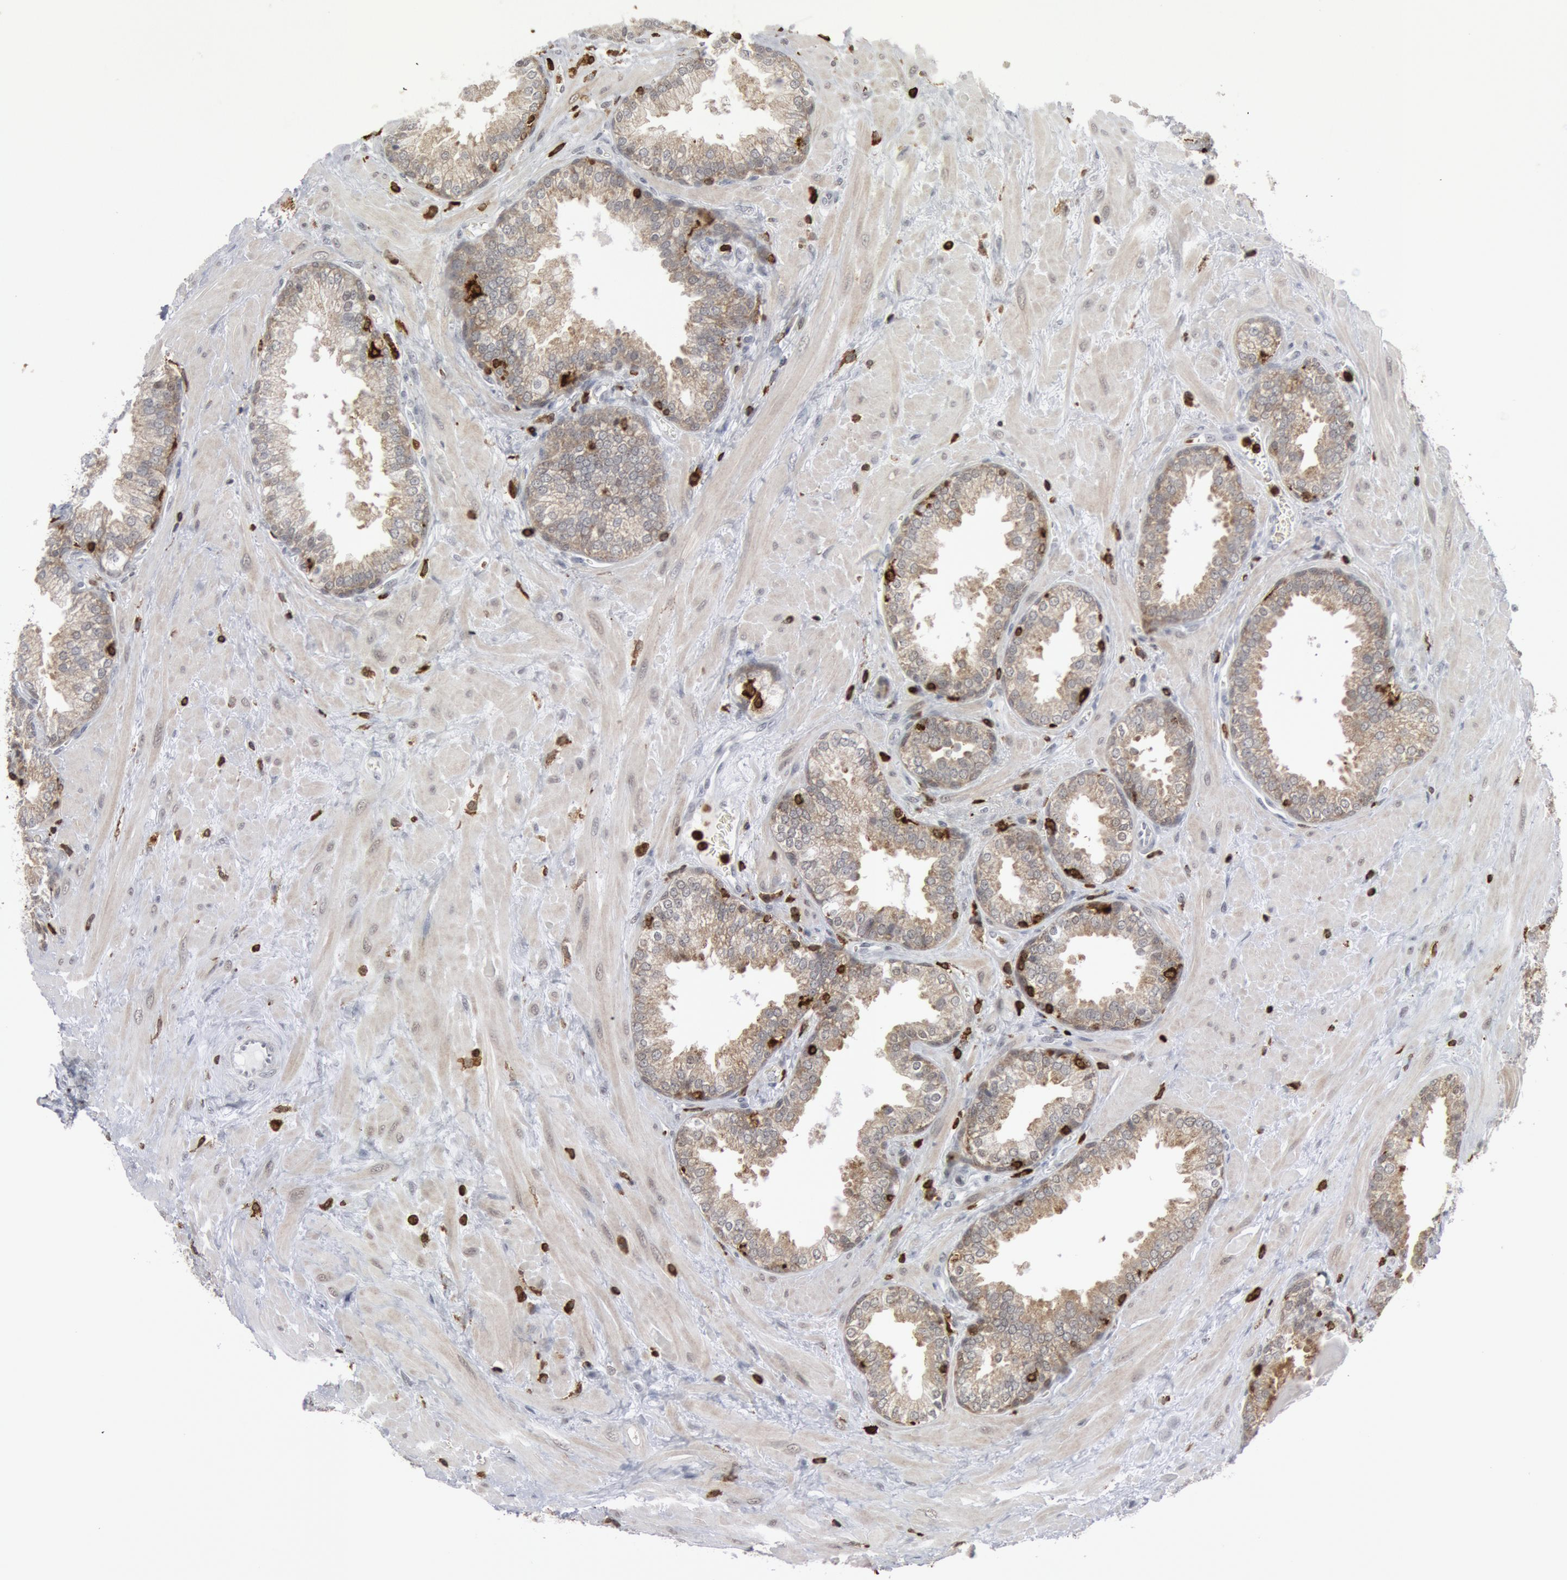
{"staining": {"intensity": "weak", "quantity": ">75%", "location": "cytoplasmic/membranous"}, "tissue": "prostate", "cell_type": "Glandular cells", "image_type": "normal", "snomed": [{"axis": "morphology", "description": "Normal tissue, NOS"}, {"axis": "topography", "description": "Prostate"}], "caption": "Immunohistochemistry staining of normal prostate, which demonstrates low levels of weak cytoplasmic/membranous positivity in about >75% of glandular cells indicating weak cytoplasmic/membranous protein expression. The staining was performed using DAB (brown) for protein detection and nuclei were counterstained in hematoxylin (blue).", "gene": "PTPN6", "patient": {"sex": "male", "age": 51}}